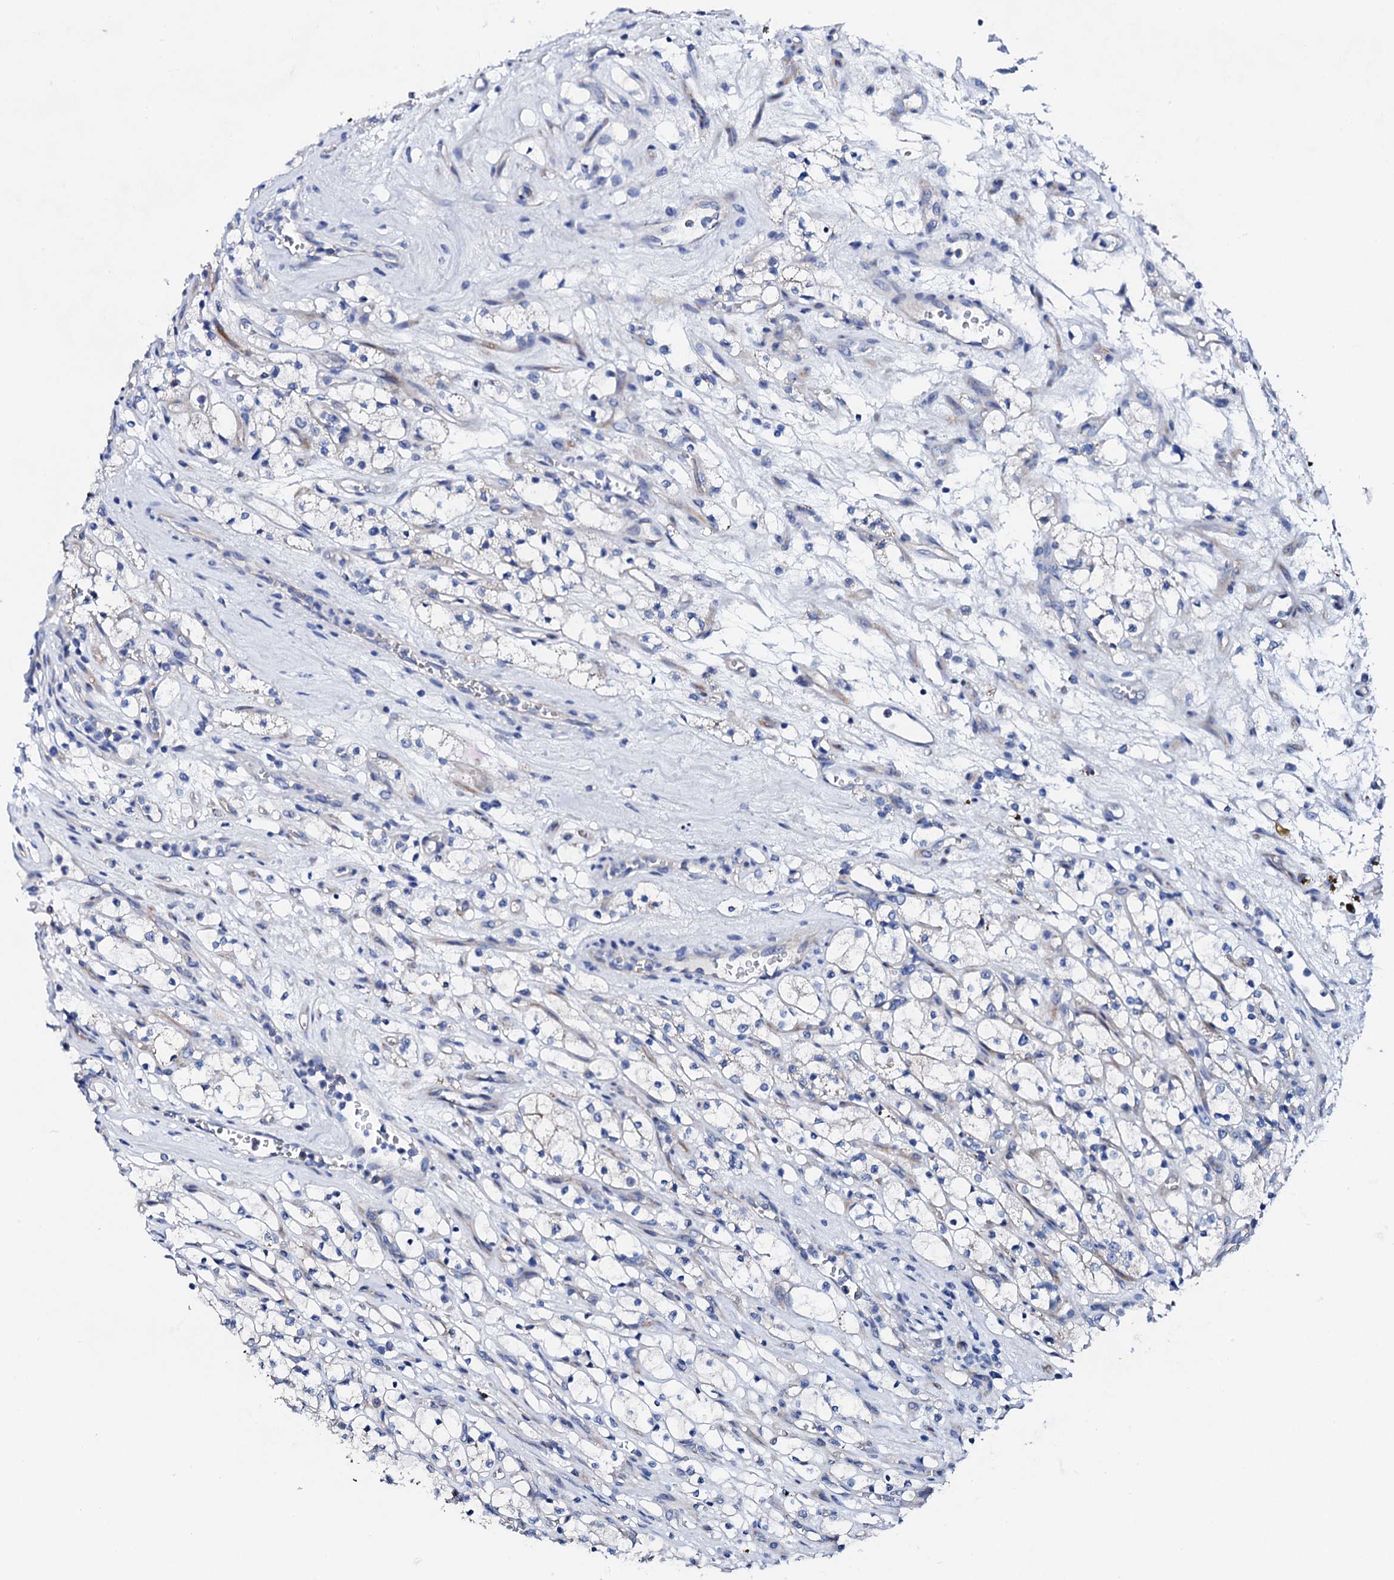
{"staining": {"intensity": "negative", "quantity": "none", "location": "none"}, "tissue": "renal cancer", "cell_type": "Tumor cells", "image_type": "cancer", "snomed": [{"axis": "morphology", "description": "Adenocarcinoma, NOS"}, {"axis": "topography", "description": "Kidney"}], "caption": "Image shows no protein staining in tumor cells of renal adenocarcinoma tissue.", "gene": "TRDN", "patient": {"sex": "female", "age": 69}}